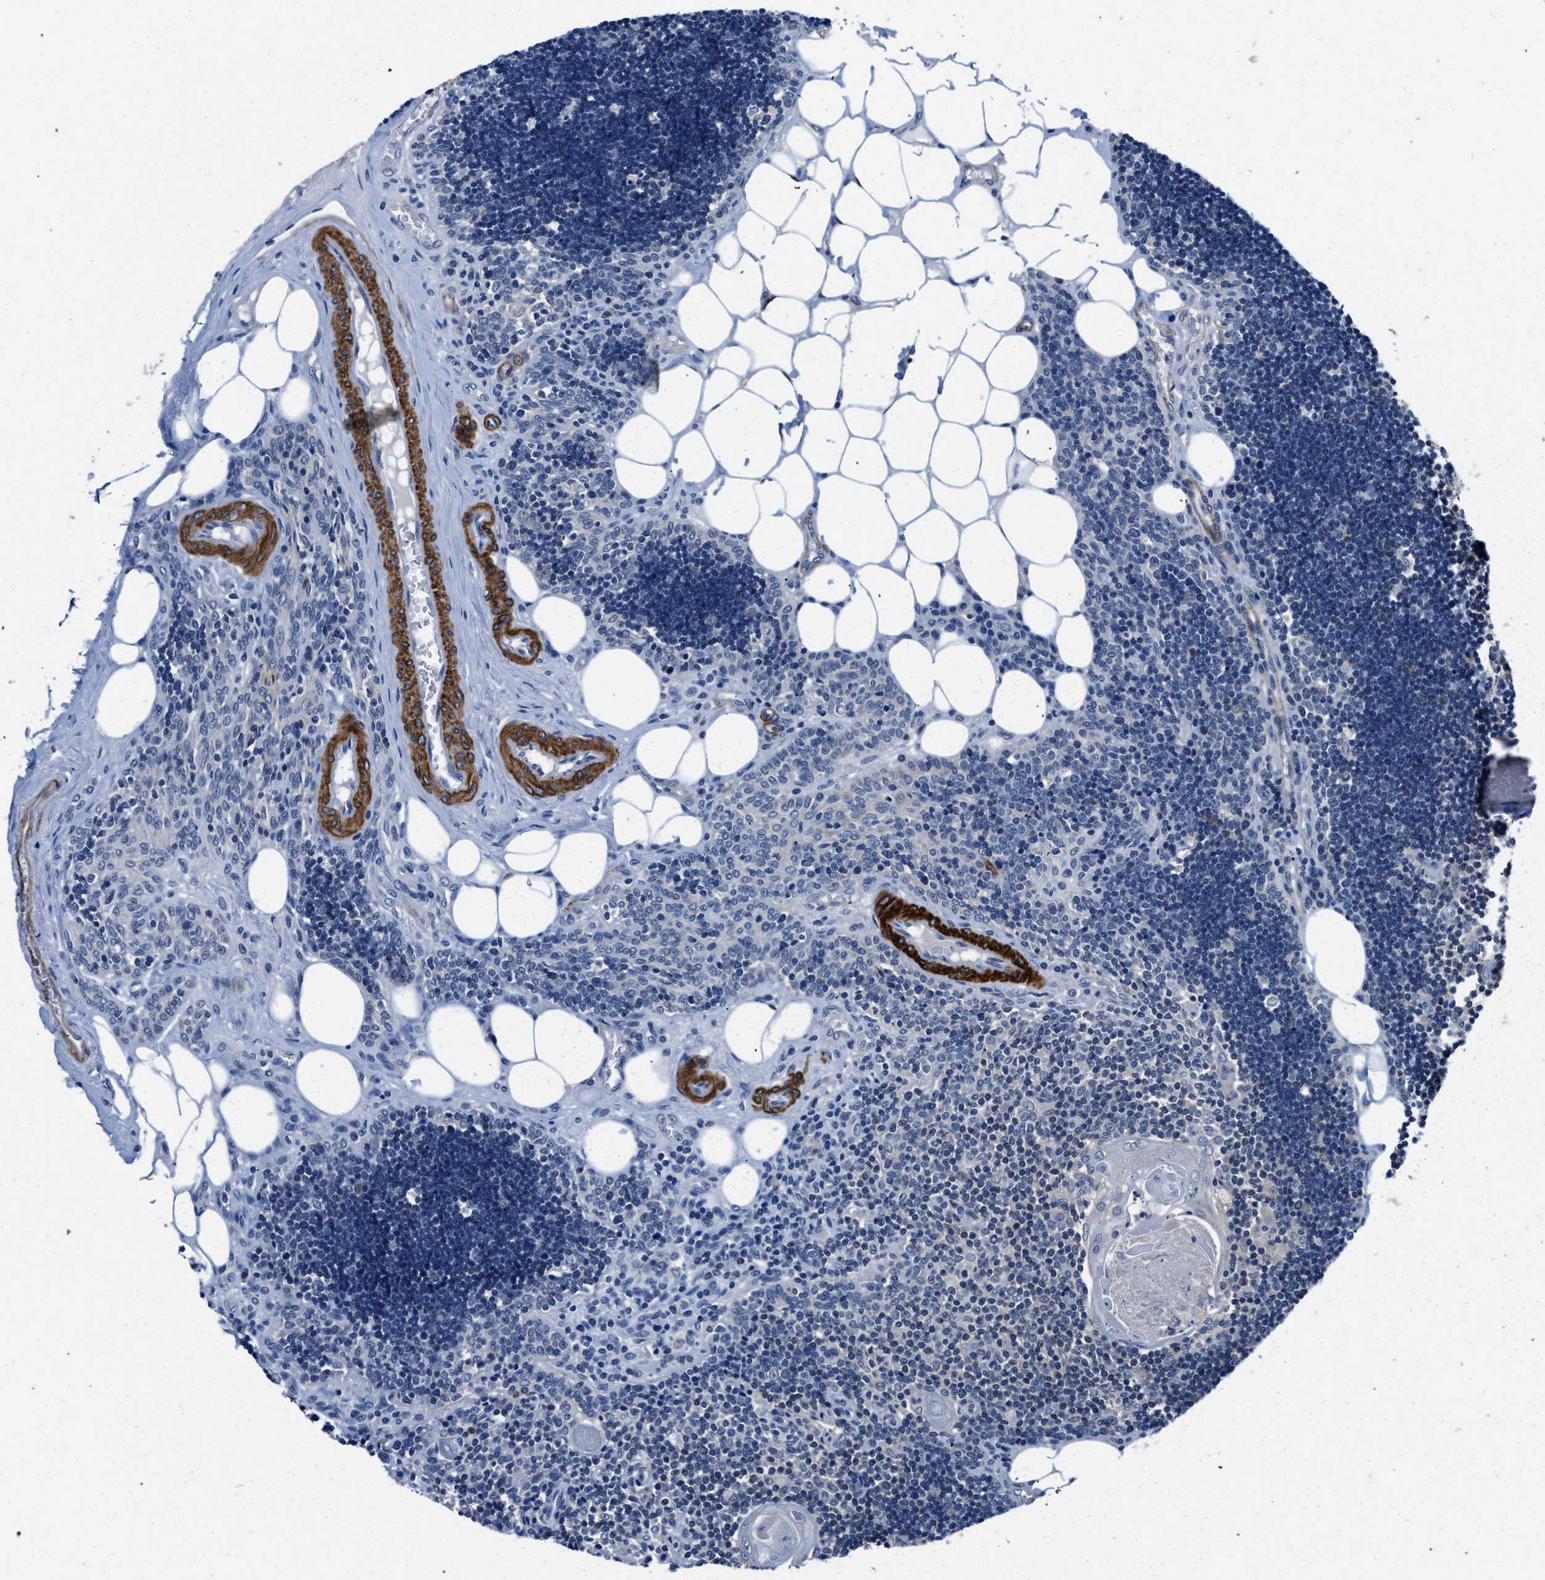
{"staining": {"intensity": "negative", "quantity": "none", "location": "none"}, "tissue": "lymph node", "cell_type": "Germinal center cells", "image_type": "normal", "snomed": [{"axis": "morphology", "description": "Normal tissue, NOS"}, {"axis": "topography", "description": "Lymph node"}], "caption": "A photomicrograph of lymph node stained for a protein exhibits no brown staining in germinal center cells. (DAB immunohistochemistry (IHC), high magnification).", "gene": "LANCL2", "patient": {"sex": "male", "age": 33}}